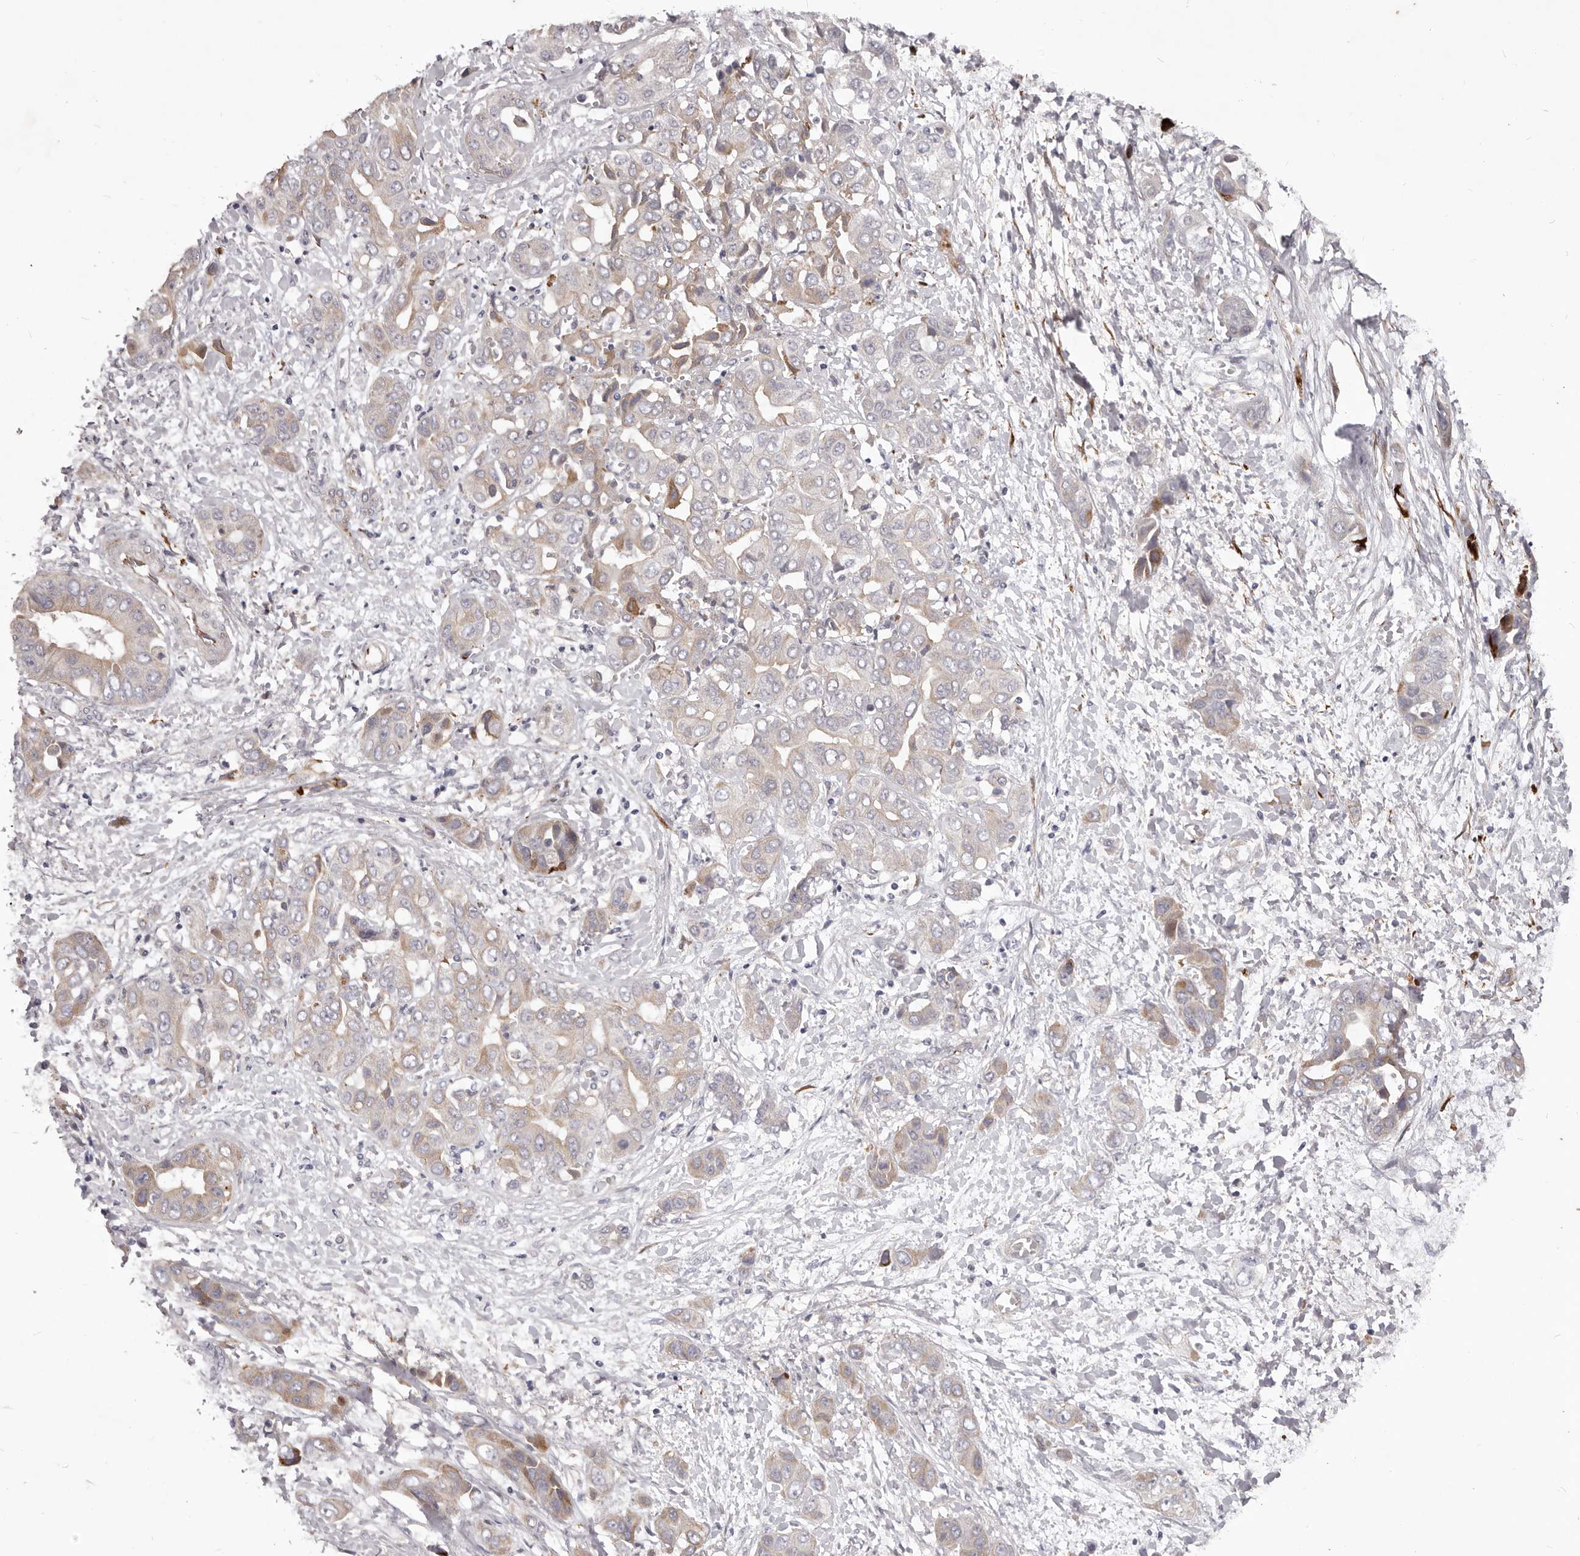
{"staining": {"intensity": "weak", "quantity": "<25%", "location": "cytoplasmic/membranous"}, "tissue": "liver cancer", "cell_type": "Tumor cells", "image_type": "cancer", "snomed": [{"axis": "morphology", "description": "Cholangiocarcinoma"}, {"axis": "topography", "description": "Liver"}], "caption": "Liver cholangiocarcinoma stained for a protein using immunohistochemistry exhibits no staining tumor cells.", "gene": "PNRC1", "patient": {"sex": "female", "age": 52}}